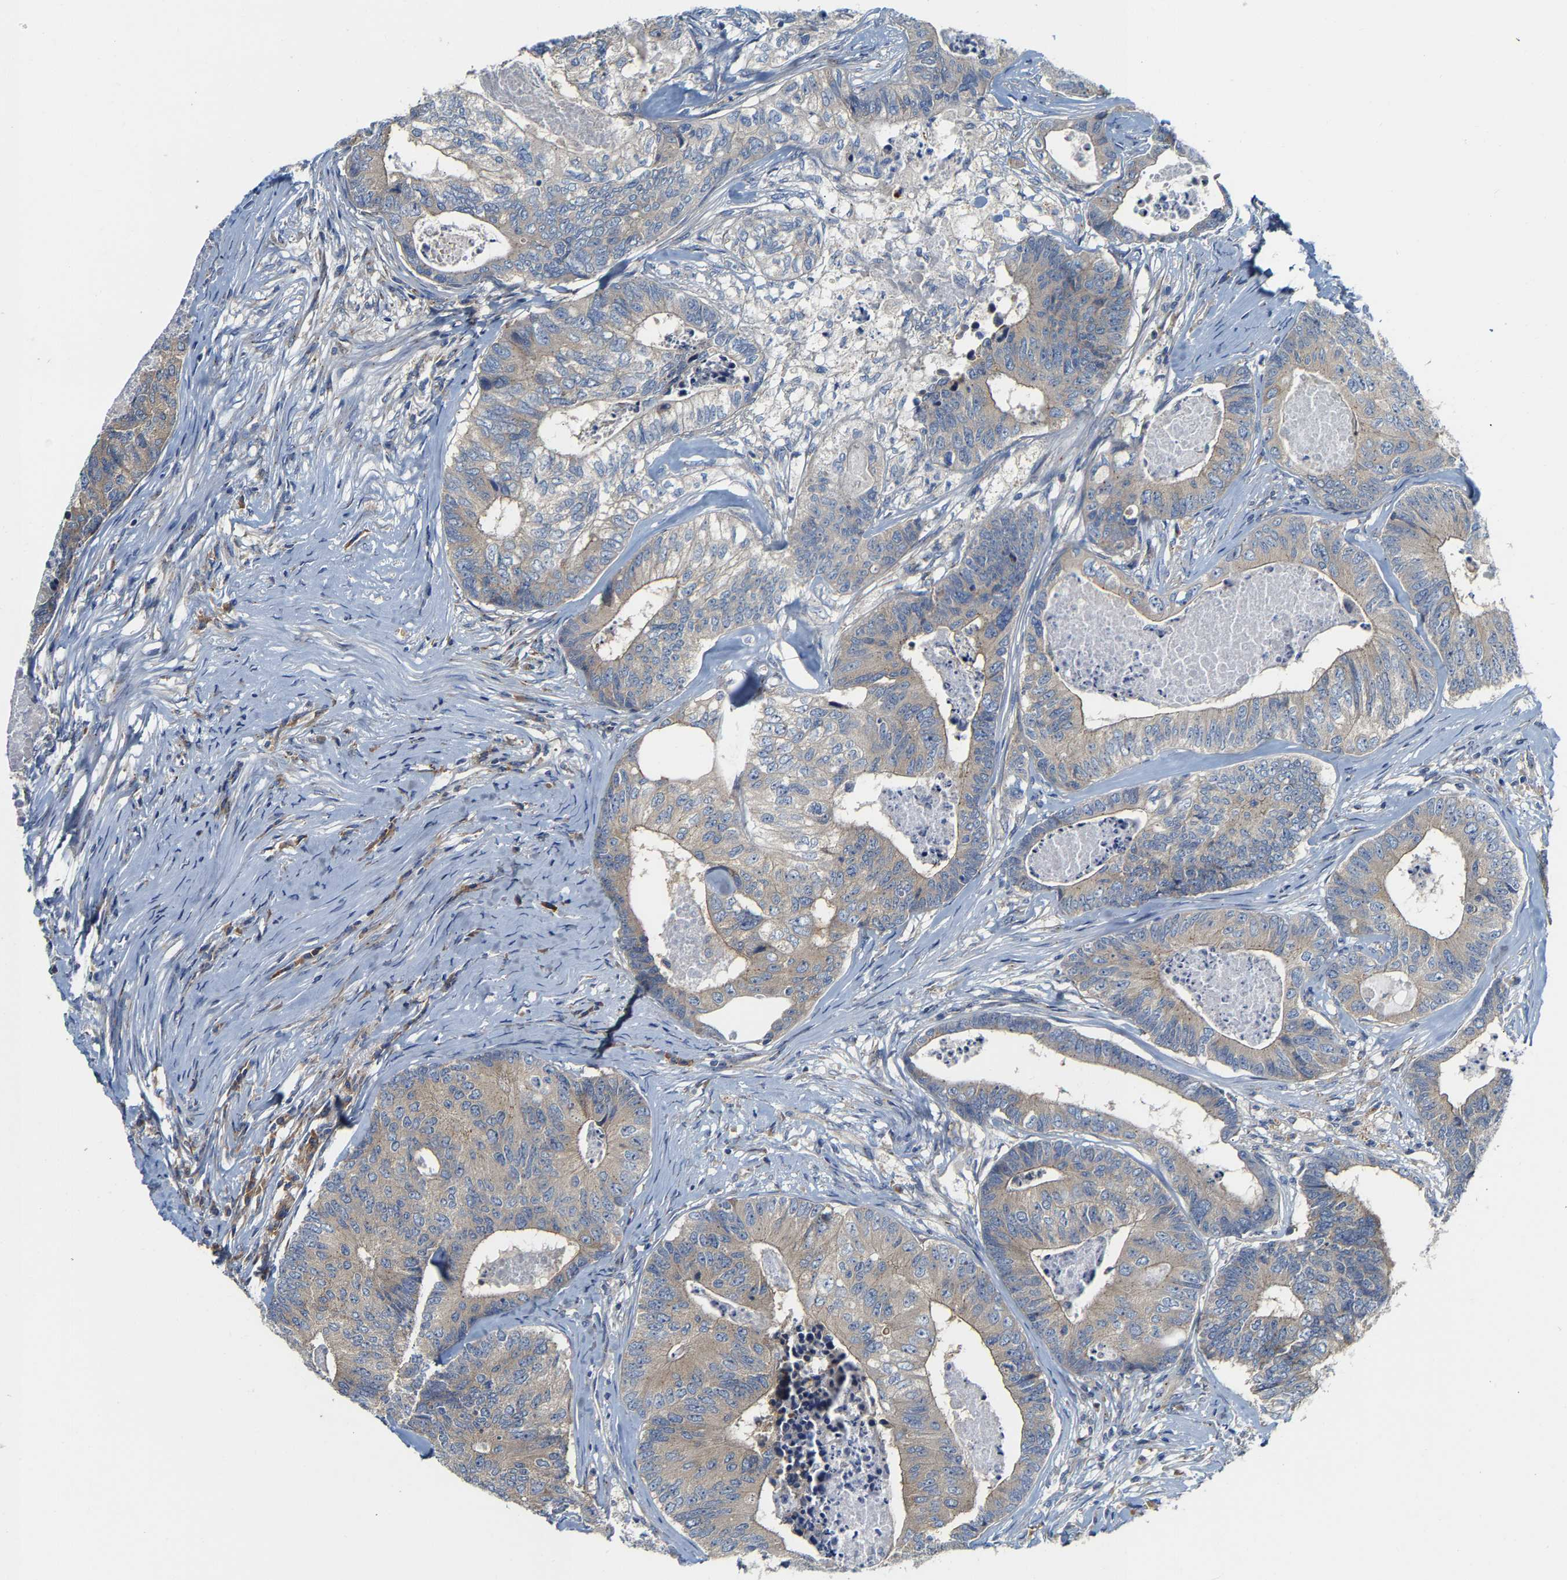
{"staining": {"intensity": "weak", "quantity": ">75%", "location": "cytoplasmic/membranous"}, "tissue": "colorectal cancer", "cell_type": "Tumor cells", "image_type": "cancer", "snomed": [{"axis": "morphology", "description": "Adenocarcinoma, NOS"}, {"axis": "topography", "description": "Colon"}], "caption": "A brown stain shows weak cytoplasmic/membranous staining of a protein in human colorectal cancer tumor cells.", "gene": "PCNT", "patient": {"sex": "female", "age": 67}}